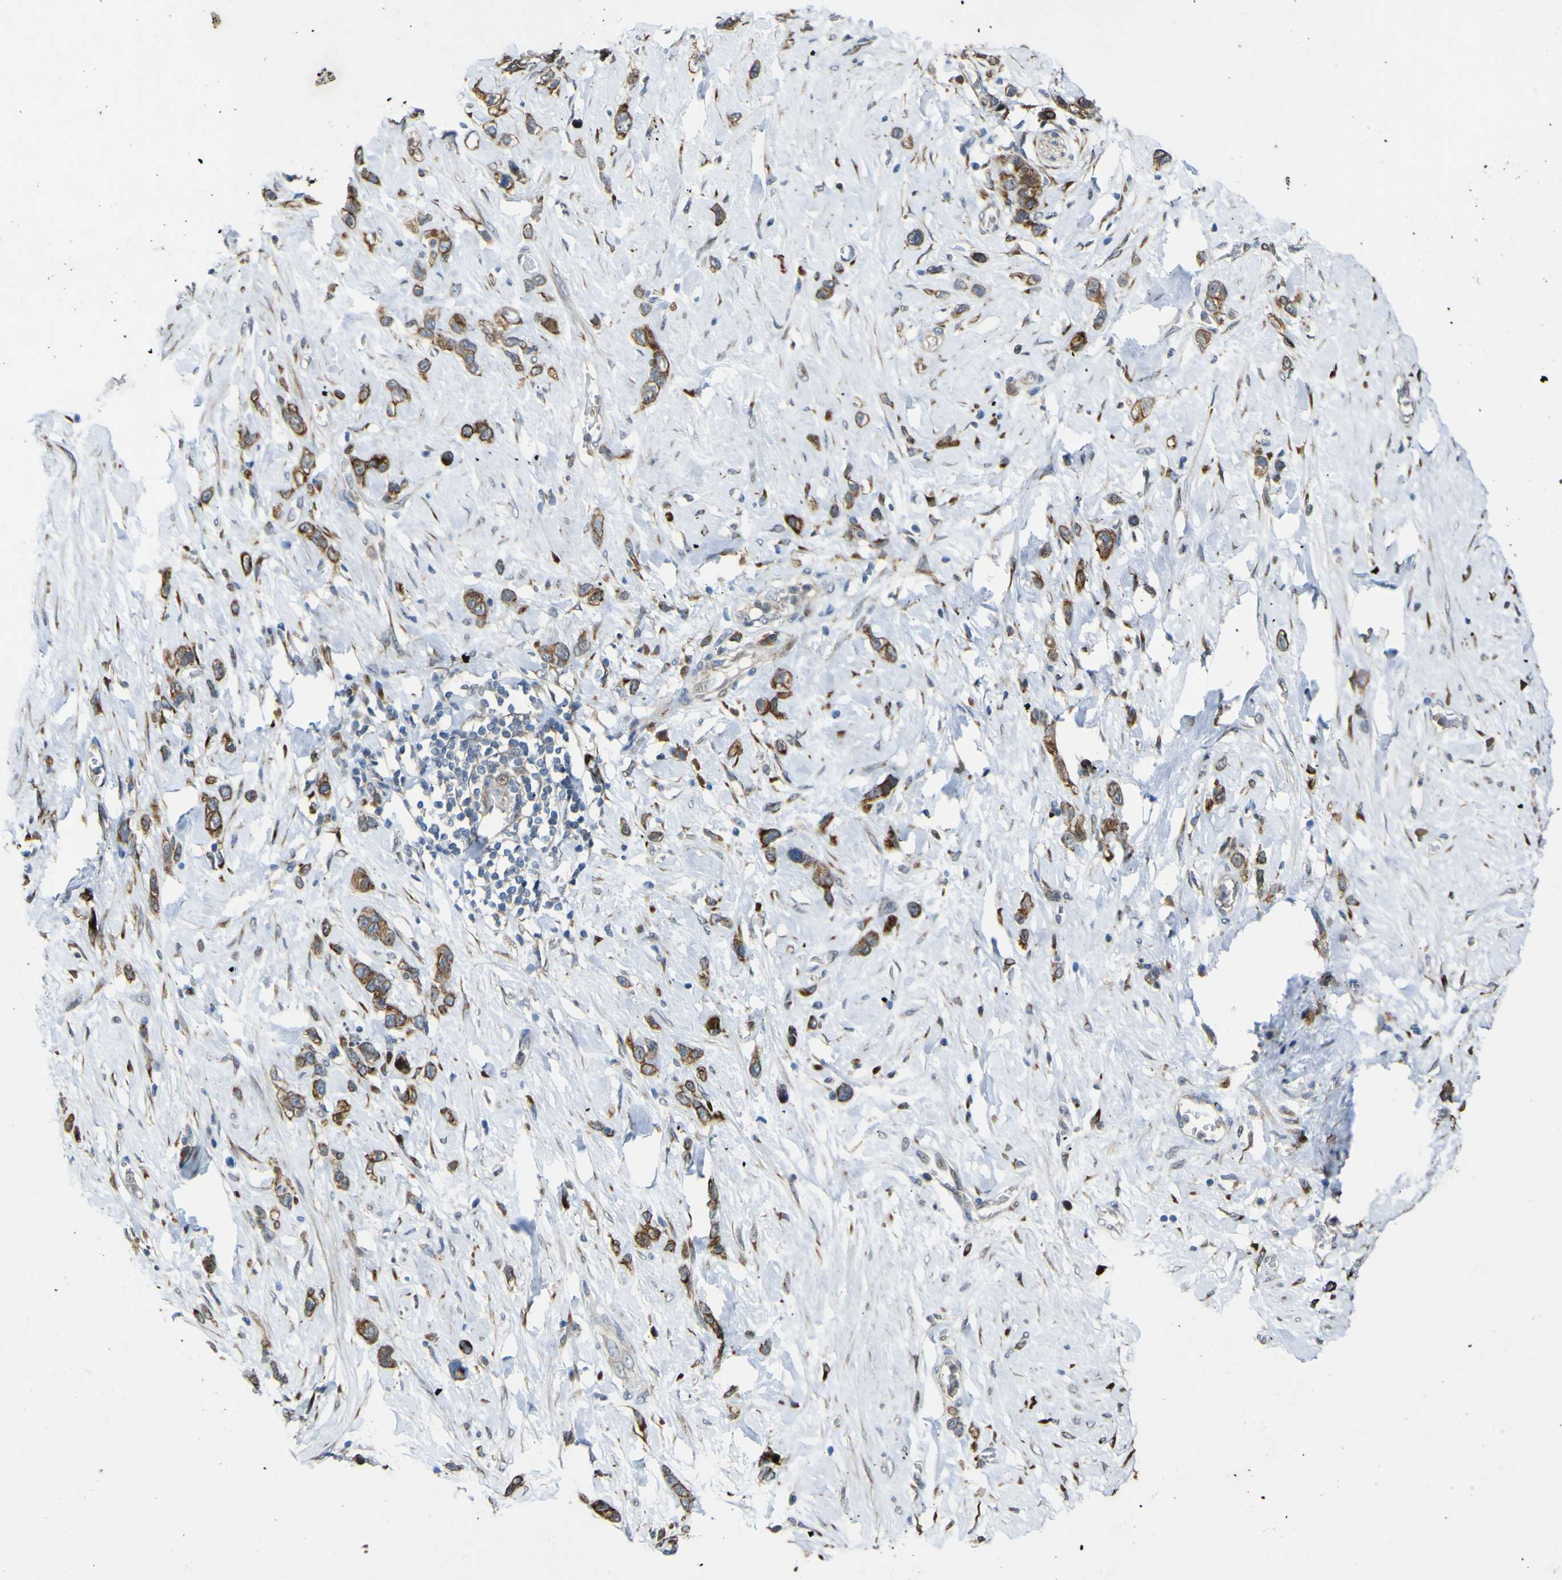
{"staining": {"intensity": "moderate", "quantity": ">75%", "location": "cytoplasmic/membranous"}, "tissue": "stomach cancer", "cell_type": "Tumor cells", "image_type": "cancer", "snomed": [{"axis": "morphology", "description": "Adenocarcinoma, NOS"}, {"axis": "morphology", "description": "Adenocarcinoma, High grade"}, {"axis": "topography", "description": "Stomach, upper"}, {"axis": "topography", "description": "Stomach, lower"}], "caption": "Adenocarcinoma (stomach) stained for a protein (brown) shows moderate cytoplasmic/membranous positive positivity in approximately >75% of tumor cells.", "gene": "LBHD1", "patient": {"sex": "female", "age": 65}}